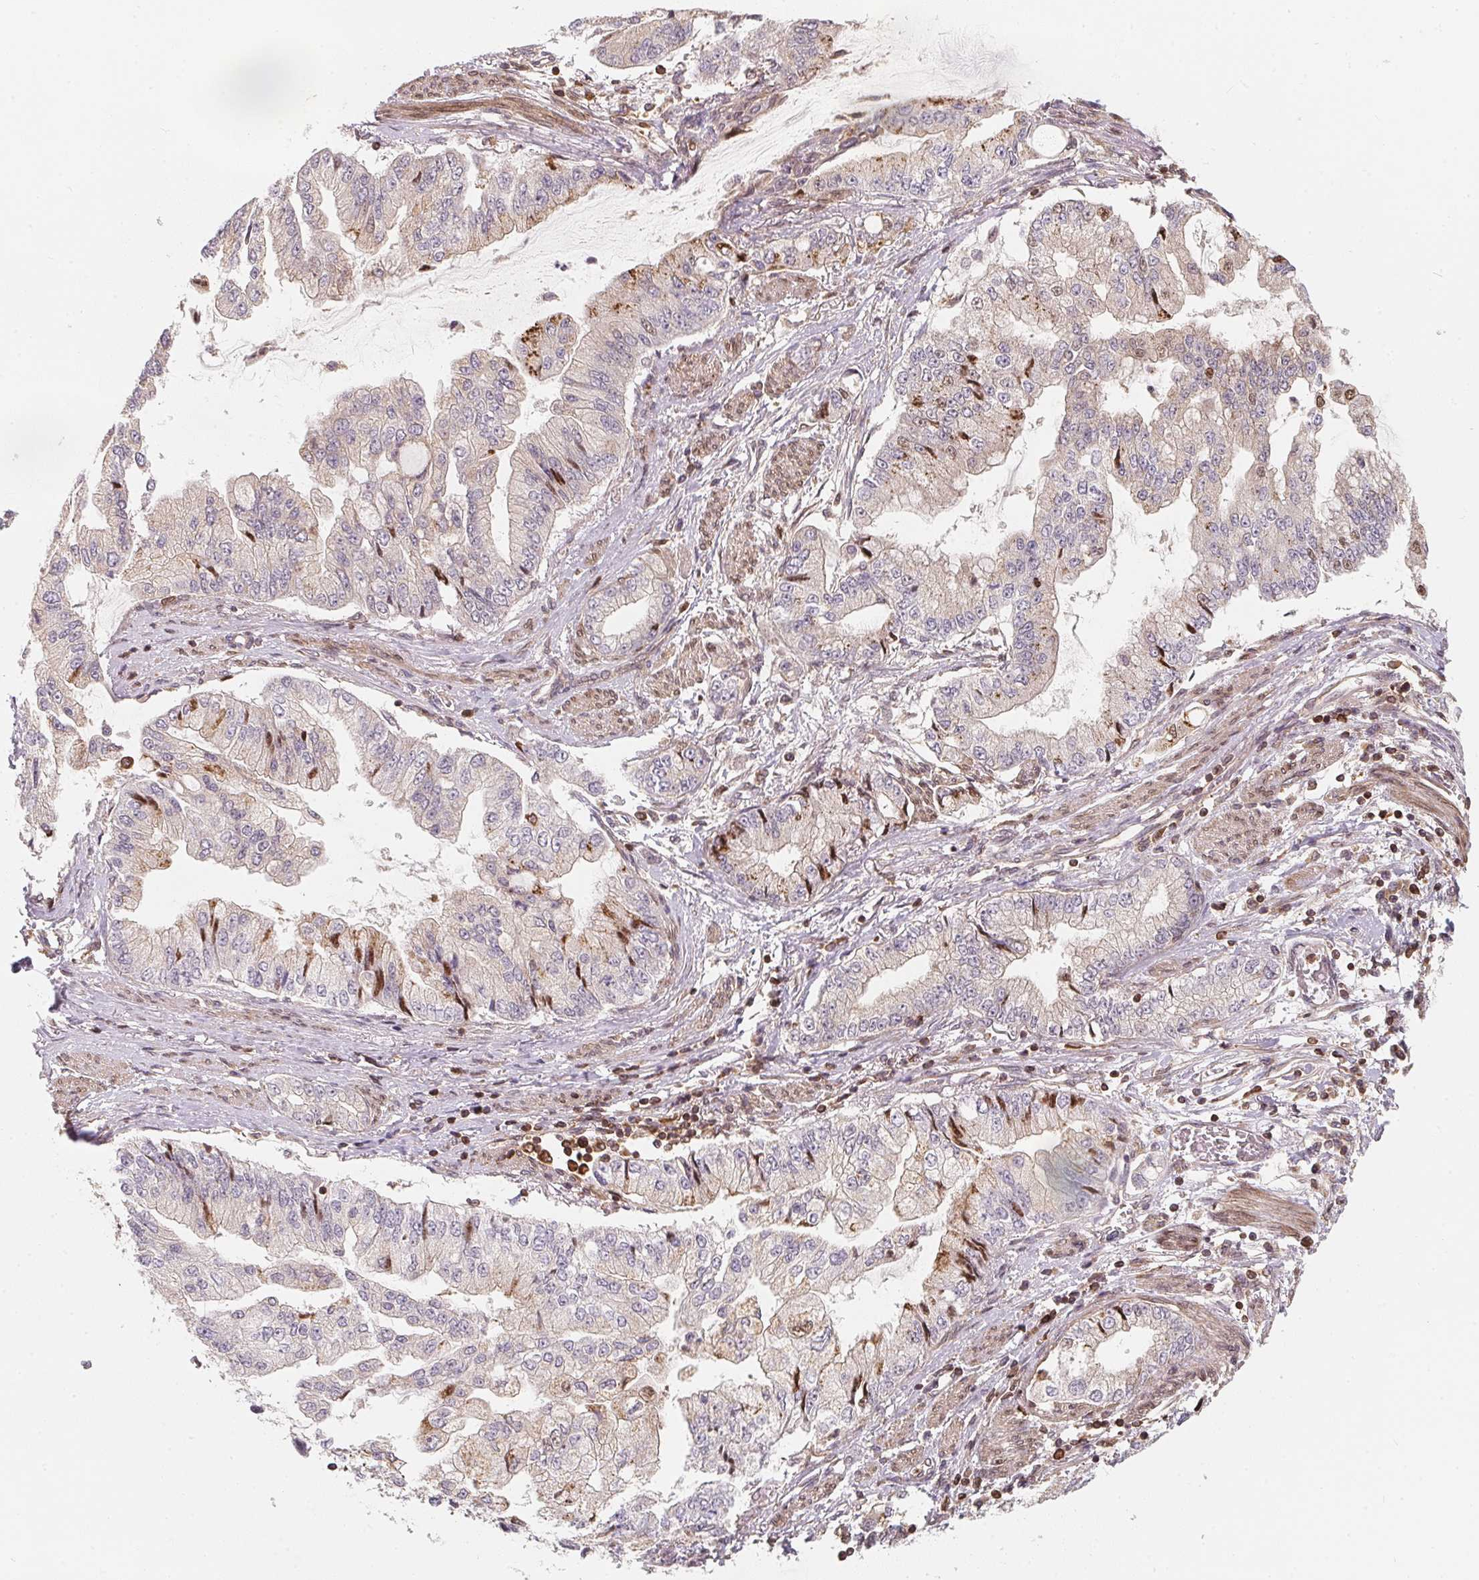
{"staining": {"intensity": "moderate", "quantity": "<25%", "location": "nuclear"}, "tissue": "stomach cancer", "cell_type": "Tumor cells", "image_type": "cancer", "snomed": [{"axis": "morphology", "description": "Adenocarcinoma, NOS"}, {"axis": "topography", "description": "Stomach, upper"}], "caption": "High-power microscopy captured an IHC photomicrograph of stomach cancer, revealing moderate nuclear expression in approximately <25% of tumor cells.", "gene": "ANKRD13A", "patient": {"sex": "female", "age": 74}}